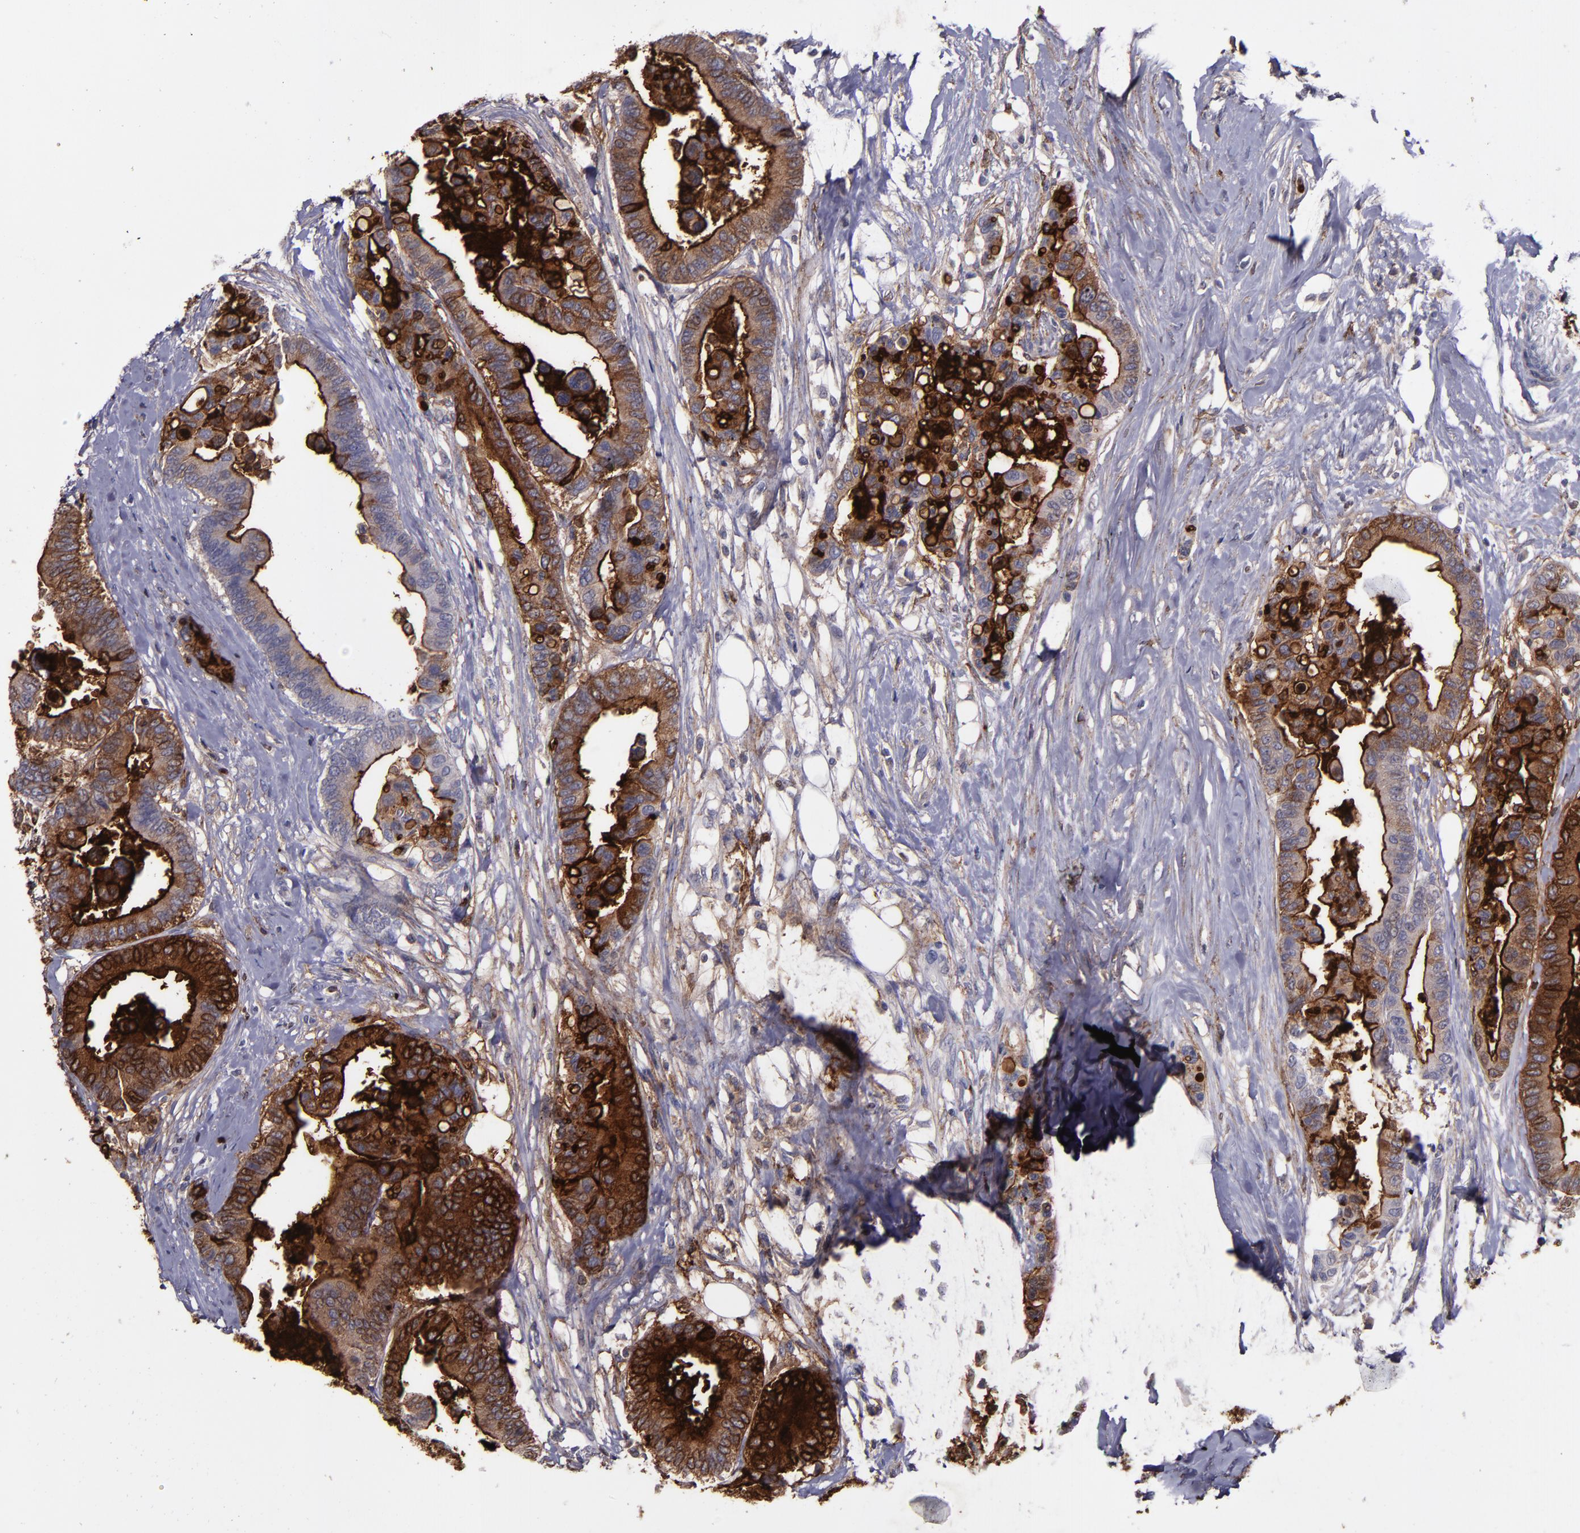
{"staining": {"intensity": "strong", "quantity": ">75%", "location": "cytoplasmic/membranous"}, "tissue": "colorectal cancer", "cell_type": "Tumor cells", "image_type": "cancer", "snomed": [{"axis": "morphology", "description": "Adenocarcinoma, NOS"}, {"axis": "topography", "description": "Colon"}], "caption": "High-power microscopy captured an immunohistochemistry image of colorectal adenocarcinoma, revealing strong cytoplasmic/membranous expression in approximately >75% of tumor cells.", "gene": "MFGE8", "patient": {"sex": "male", "age": 82}}